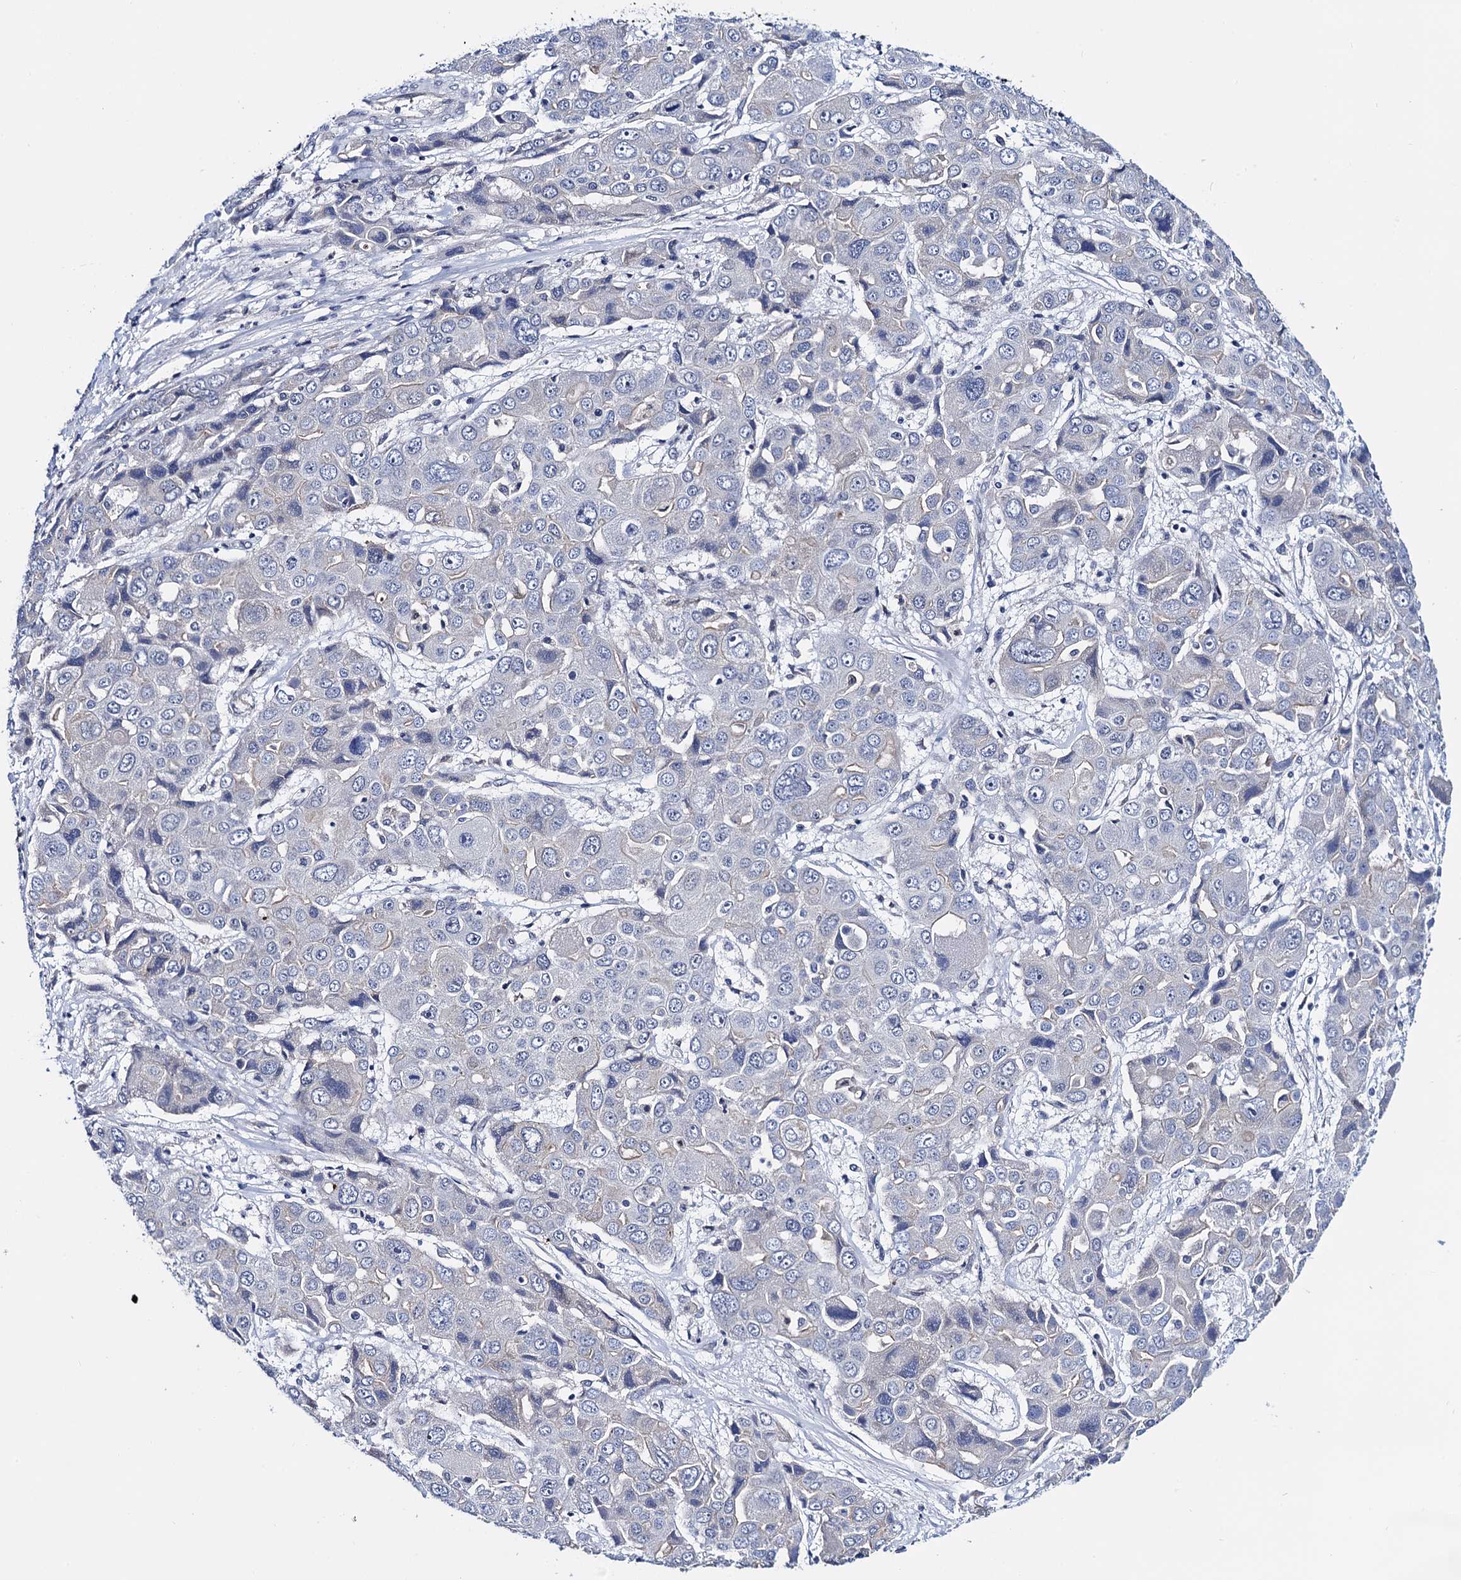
{"staining": {"intensity": "negative", "quantity": "none", "location": "none"}, "tissue": "liver cancer", "cell_type": "Tumor cells", "image_type": "cancer", "snomed": [{"axis": "morphology", "description": "Cholangiocarcinoma"}, {"axis": "topography", "description": "Liver"}], "caption": "Protein analysis of liver cancer reveals no significant expression in tumor cells.", "gene": "C16orf87", "patient": {"sex": "male", "age": 67}}